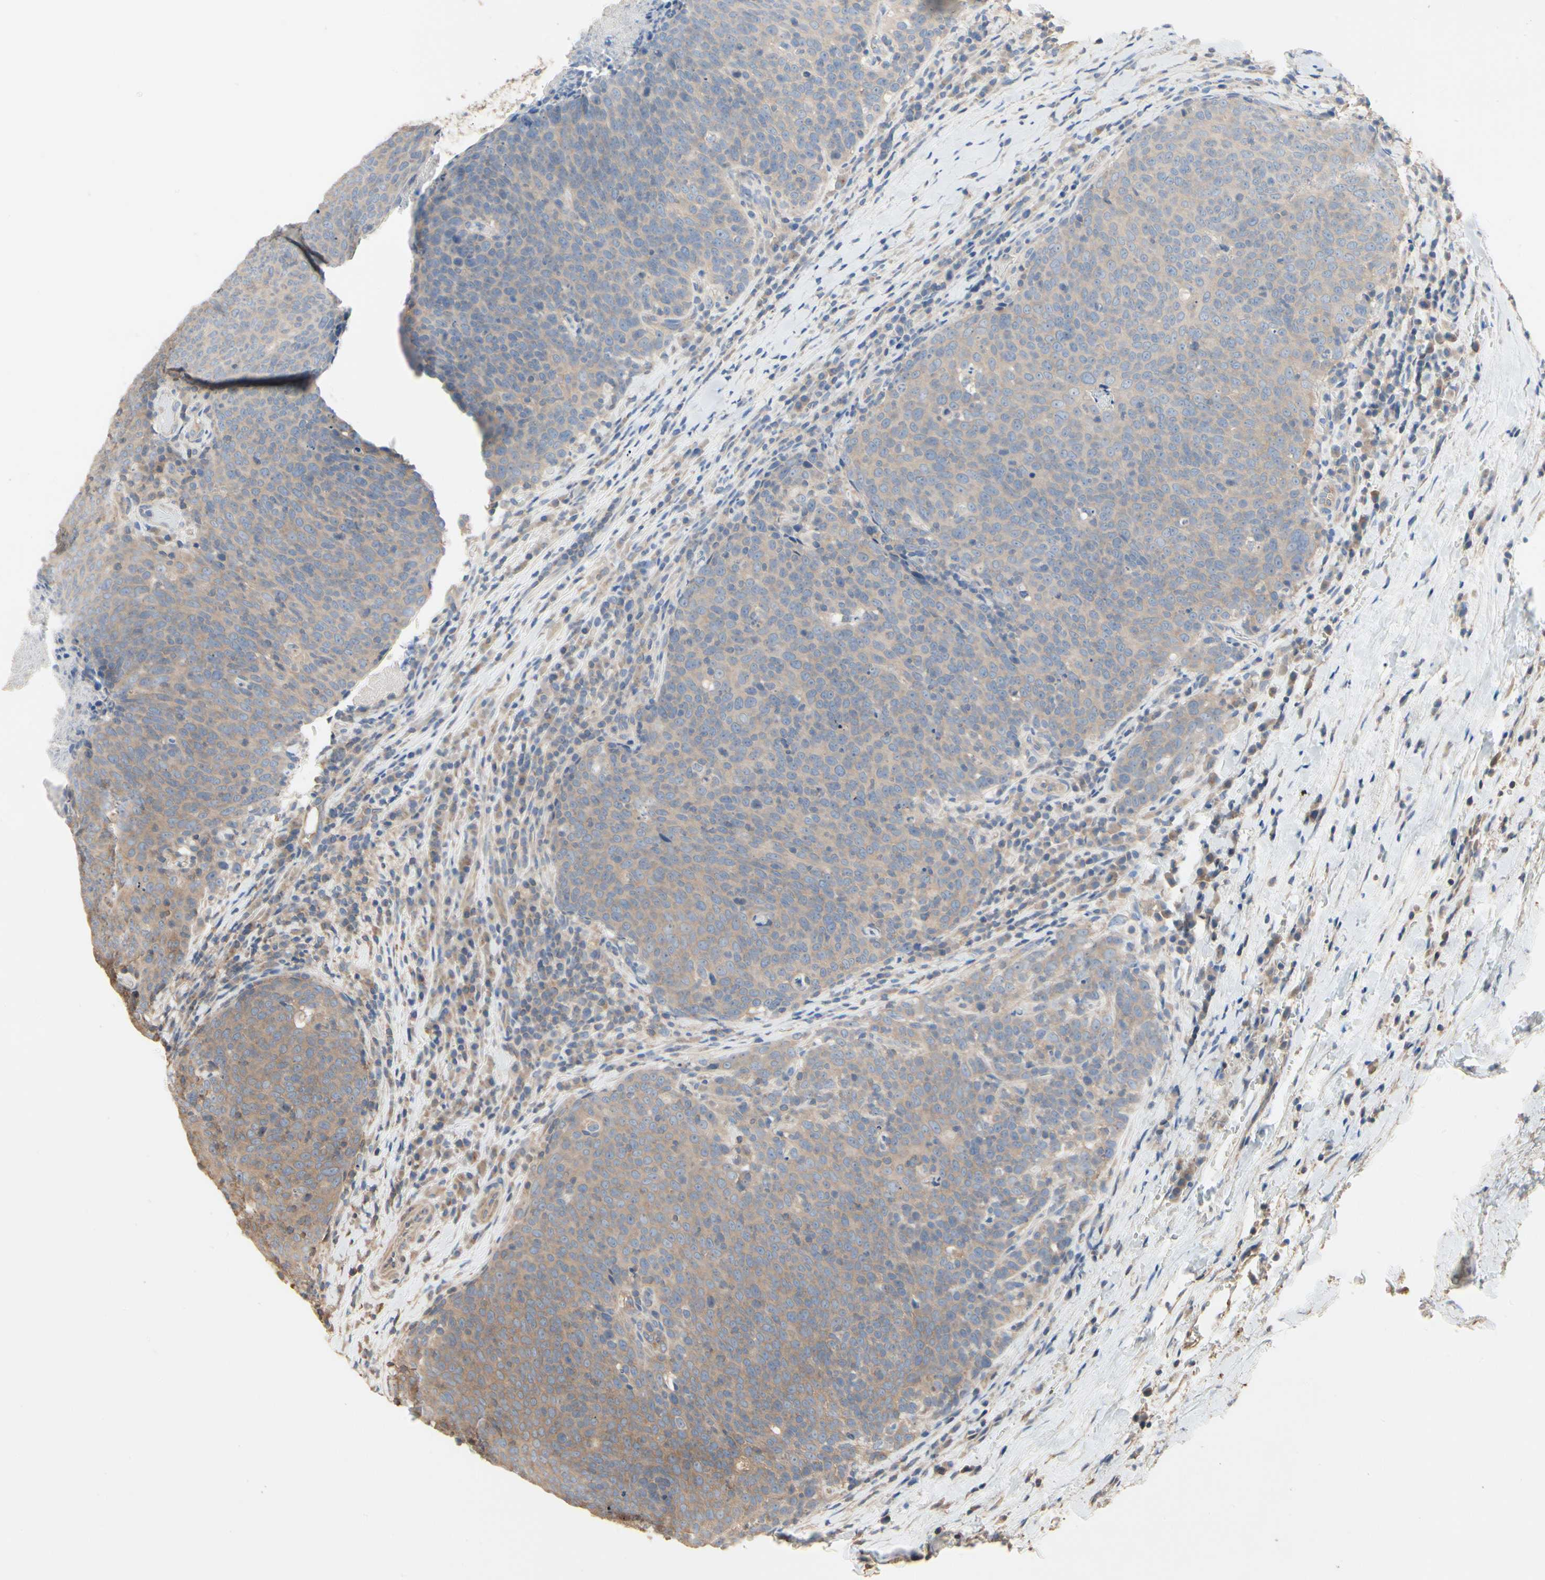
{"staining": {"intensity": "weak", "quantity": ">75%", "location": "cytoplasmic/membranous"}, "tissue": "head and neck cancer", "cell_type": "Tumor cells", "image_type": "cancer", "snomed": [{"axis": "morphology", "description": "Squamous cell carcinoma, NOS"}, {"axis": "morphology", "description": "Squamous cell carcinoma, metastatic, NOS"}, {"axis": "topography", "description": "Lymph node"}, {"axis": "topography", "description": "Head-Neck"}], "caption": "Squamous cell carcinoma (head and neck) stained with a protein marker exhibits weak staining in tumor cells.", "gene": "PDZK1", "patient": {"sex": "male", "age": 62}}